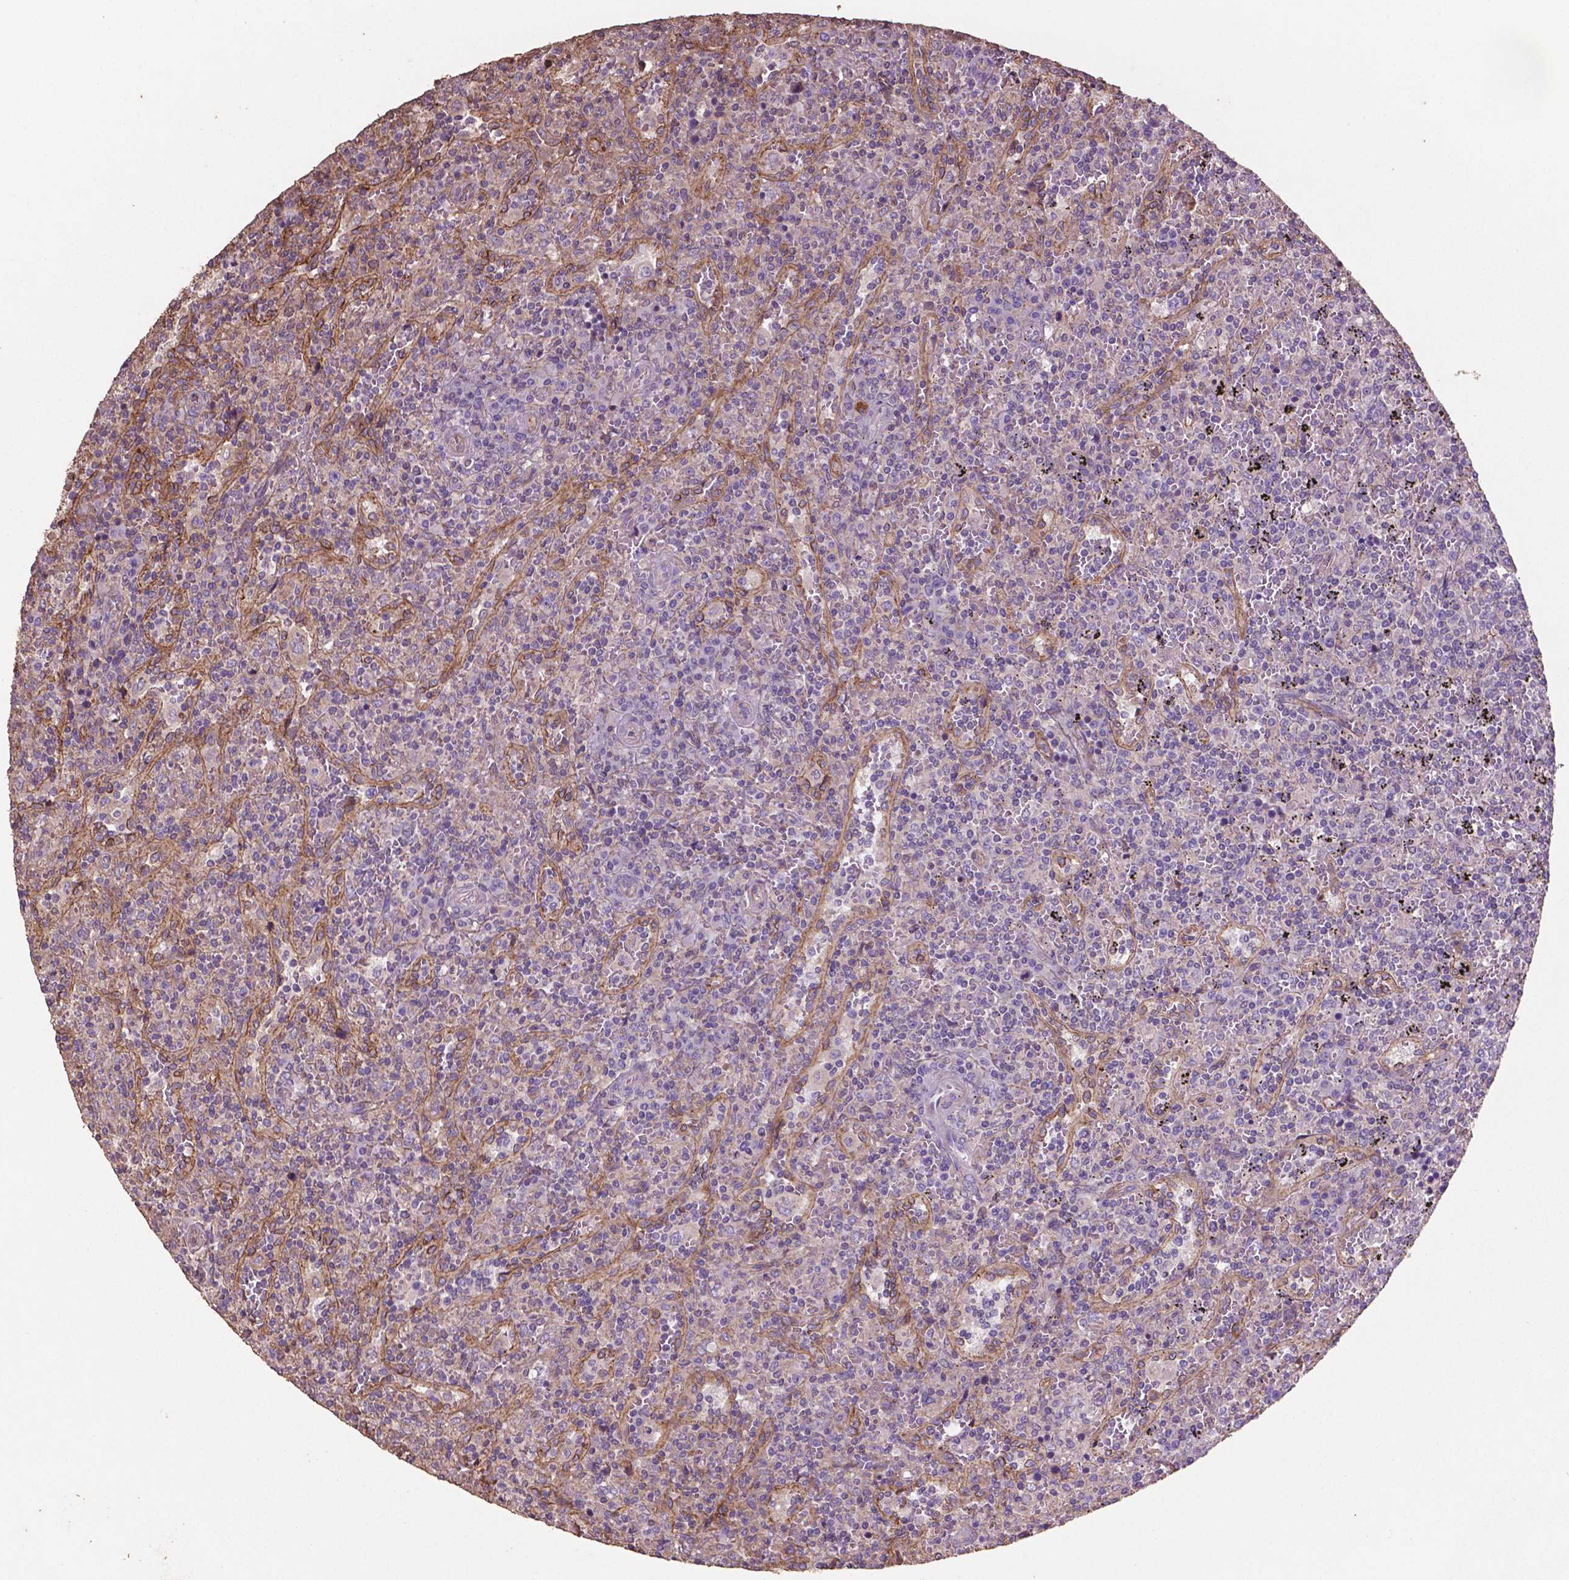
{"staining": {"intensity": "negative", "quantity": "none", "location": "none"}, "tissue": "lymphoma", "cell_type": "Tumor cells", "image_type": "cancer", "snomed": [{"axis": "morphology", "description": "Malignant lymphoma, non-Hodgkin's type, Low grade"}, {"axis": "topography", "description": "Spleen"}], "caption": "Immunohistochemistry (IHC) histopathology image of lymphoma stained for a protein (brown), which displays no positivity in tumor cells.", "gene": "COMMD4", "patient": {"sex": "male", "age": 62}}